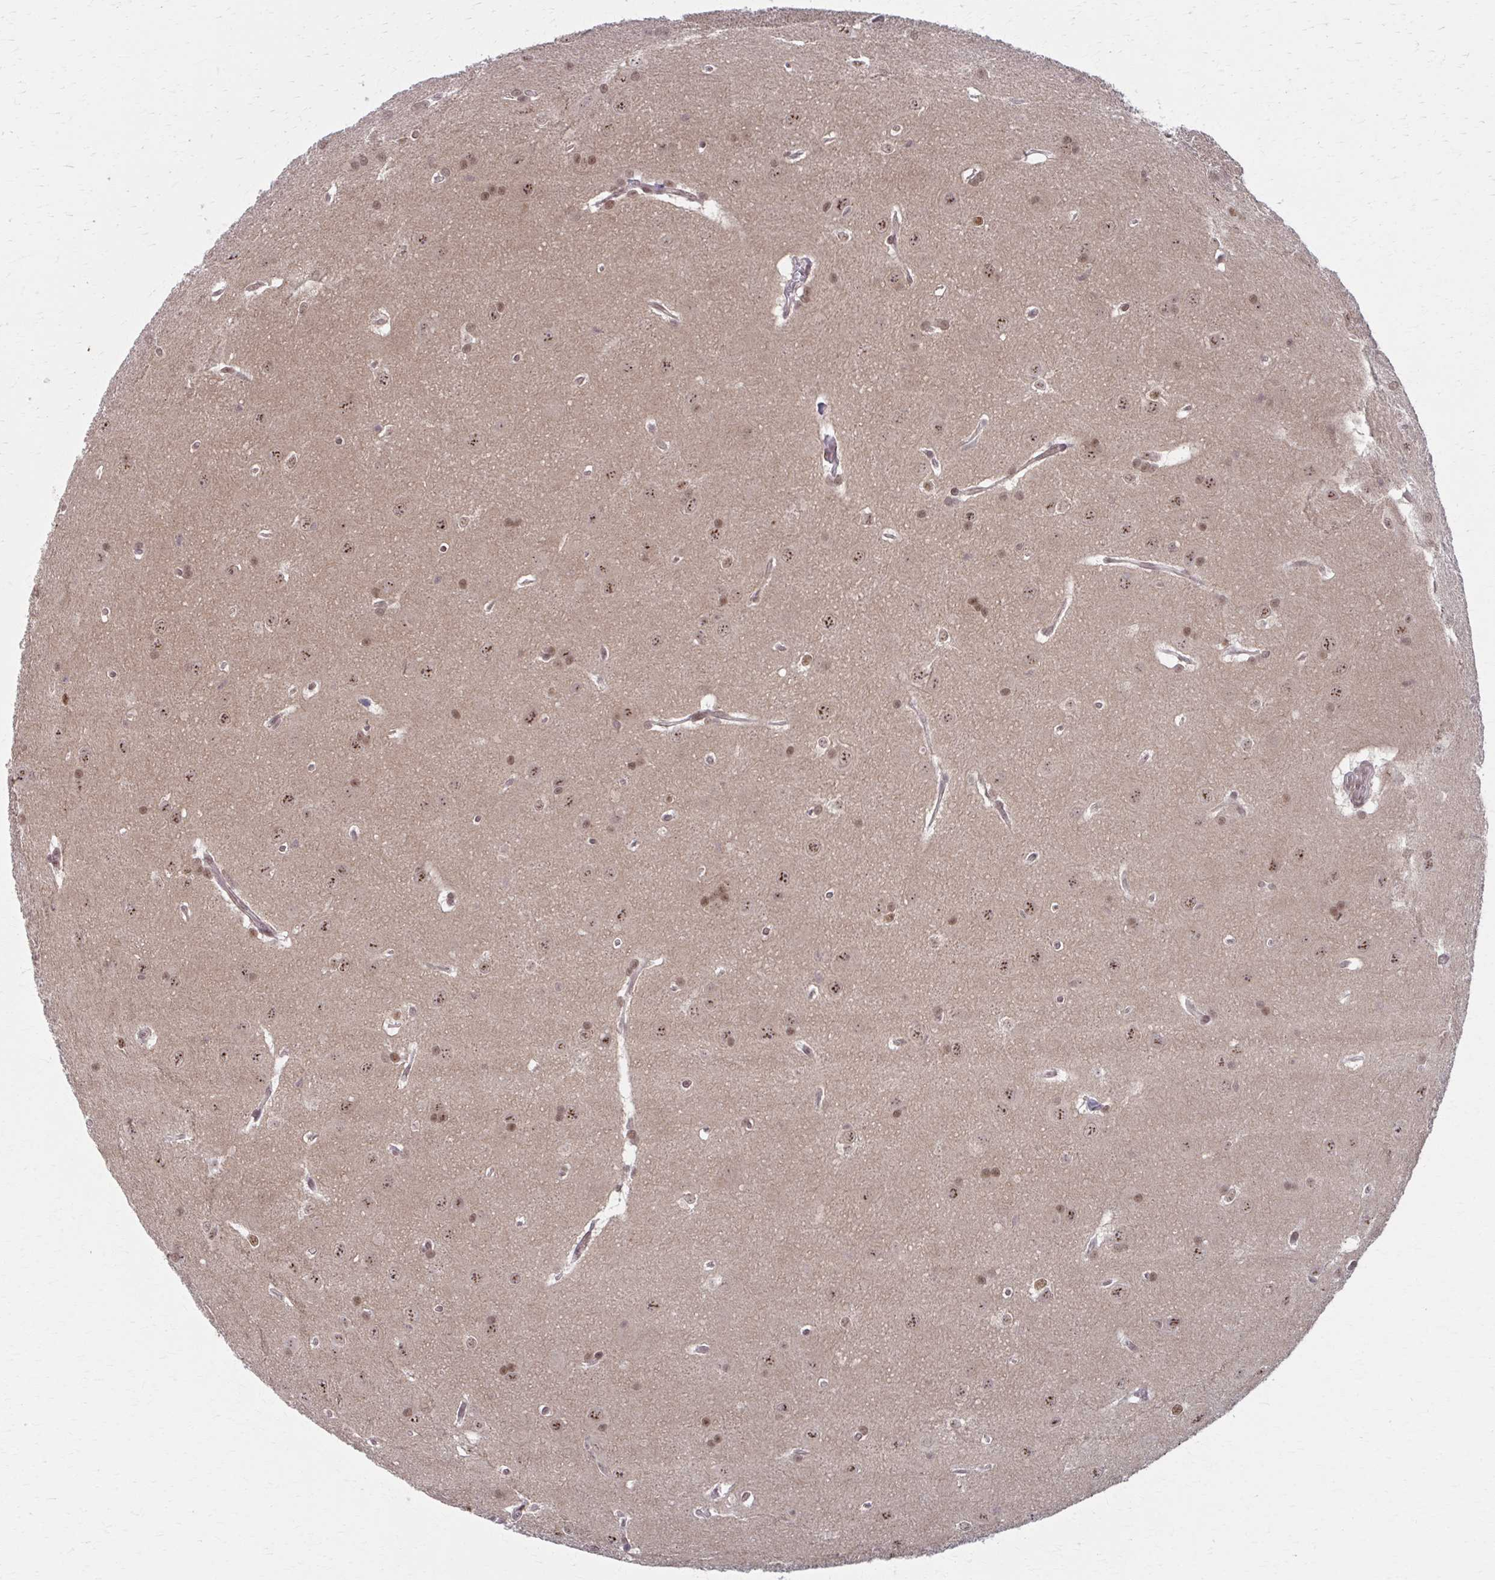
{"staining": {"intensity": "moderate", "quantity": ">75%", "location": "nuclear"}, "tissue": "glioma", "cell_type": "Tumor cells", "image_type": "cancer", "snomed": [{"axis": "morphology", "description": "Glioma, malignant, Low grade"}, {"axis": "topography", "description": "Brain"}], "caption": "High-magnification brightfield microscopy of malignant low-grade glioma stained with DAB (3,3'-diaminobenzidine) (brown) and counterstained with hematoxylin (blue). tumor cells exhibit moderate nuclear positivity is identified in about>75% of cells. (brown staining indicates protein expression, while blue staining denotes nuclei).", "gene": "SETBP1", "patient": {"sex": "female", "age": 32}}